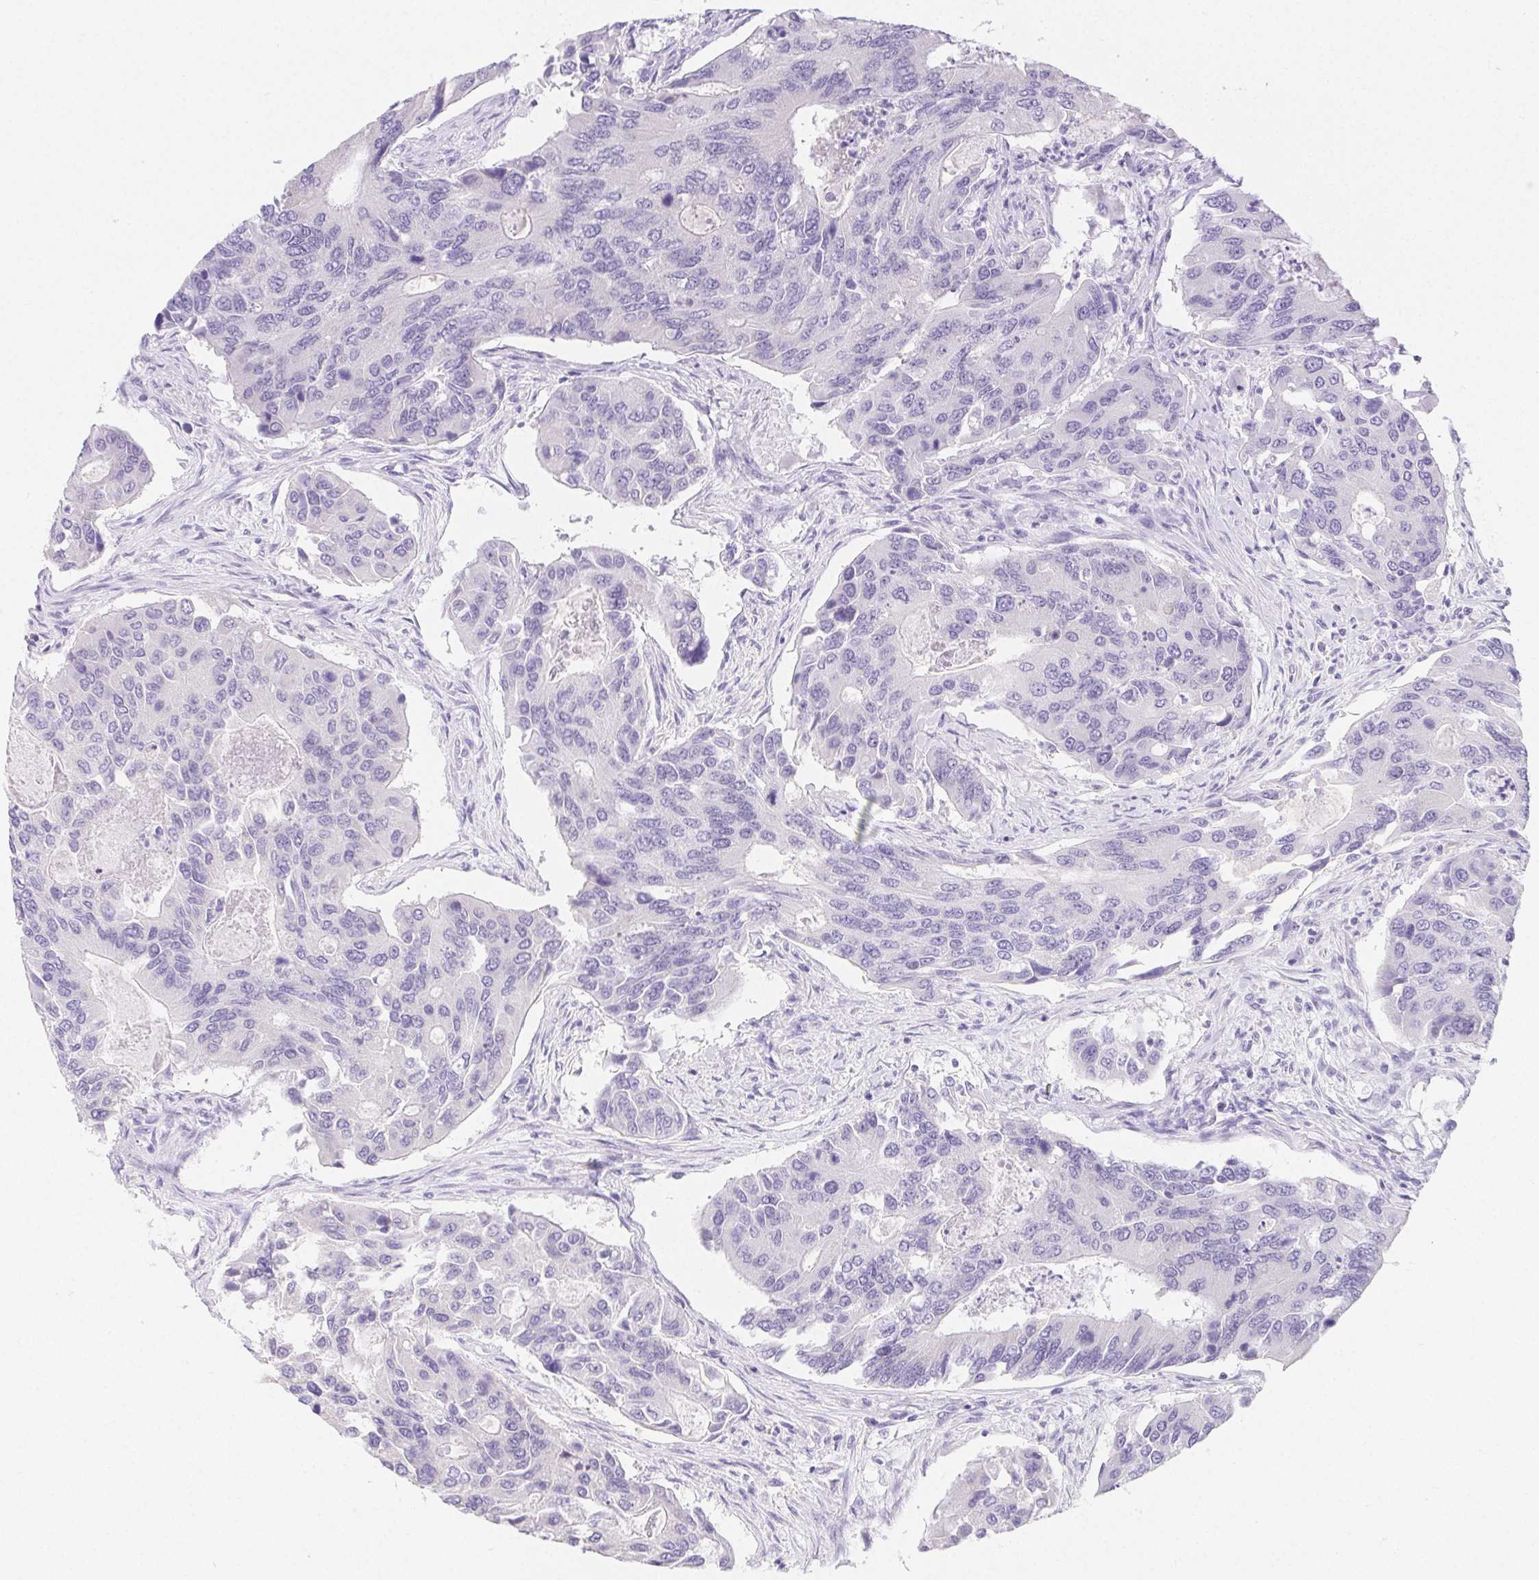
{"staining": {"intensity": "negative", "quantity": "none", "location": "none"}, "tissue": "colorectal cancer", "cell_type": "Tumor cells", "image_type": "cancer", "snomed": [{"axis": "morphology", "description": "Adenocarcinoma, NOS"}, {"axis": "topography", "description": "Colon"}], "caption": "Tumor cells are negative for brown protein staining in adenocarcinoma (colorectal). Brightfield microscopy of IHC stained with DAB (3,3'-diaminobenzidine) (brown) and hematoxylin (blue), captured at high magnification.", "gene": "HRC", "patient": {"sex": "female", "age": 67}}